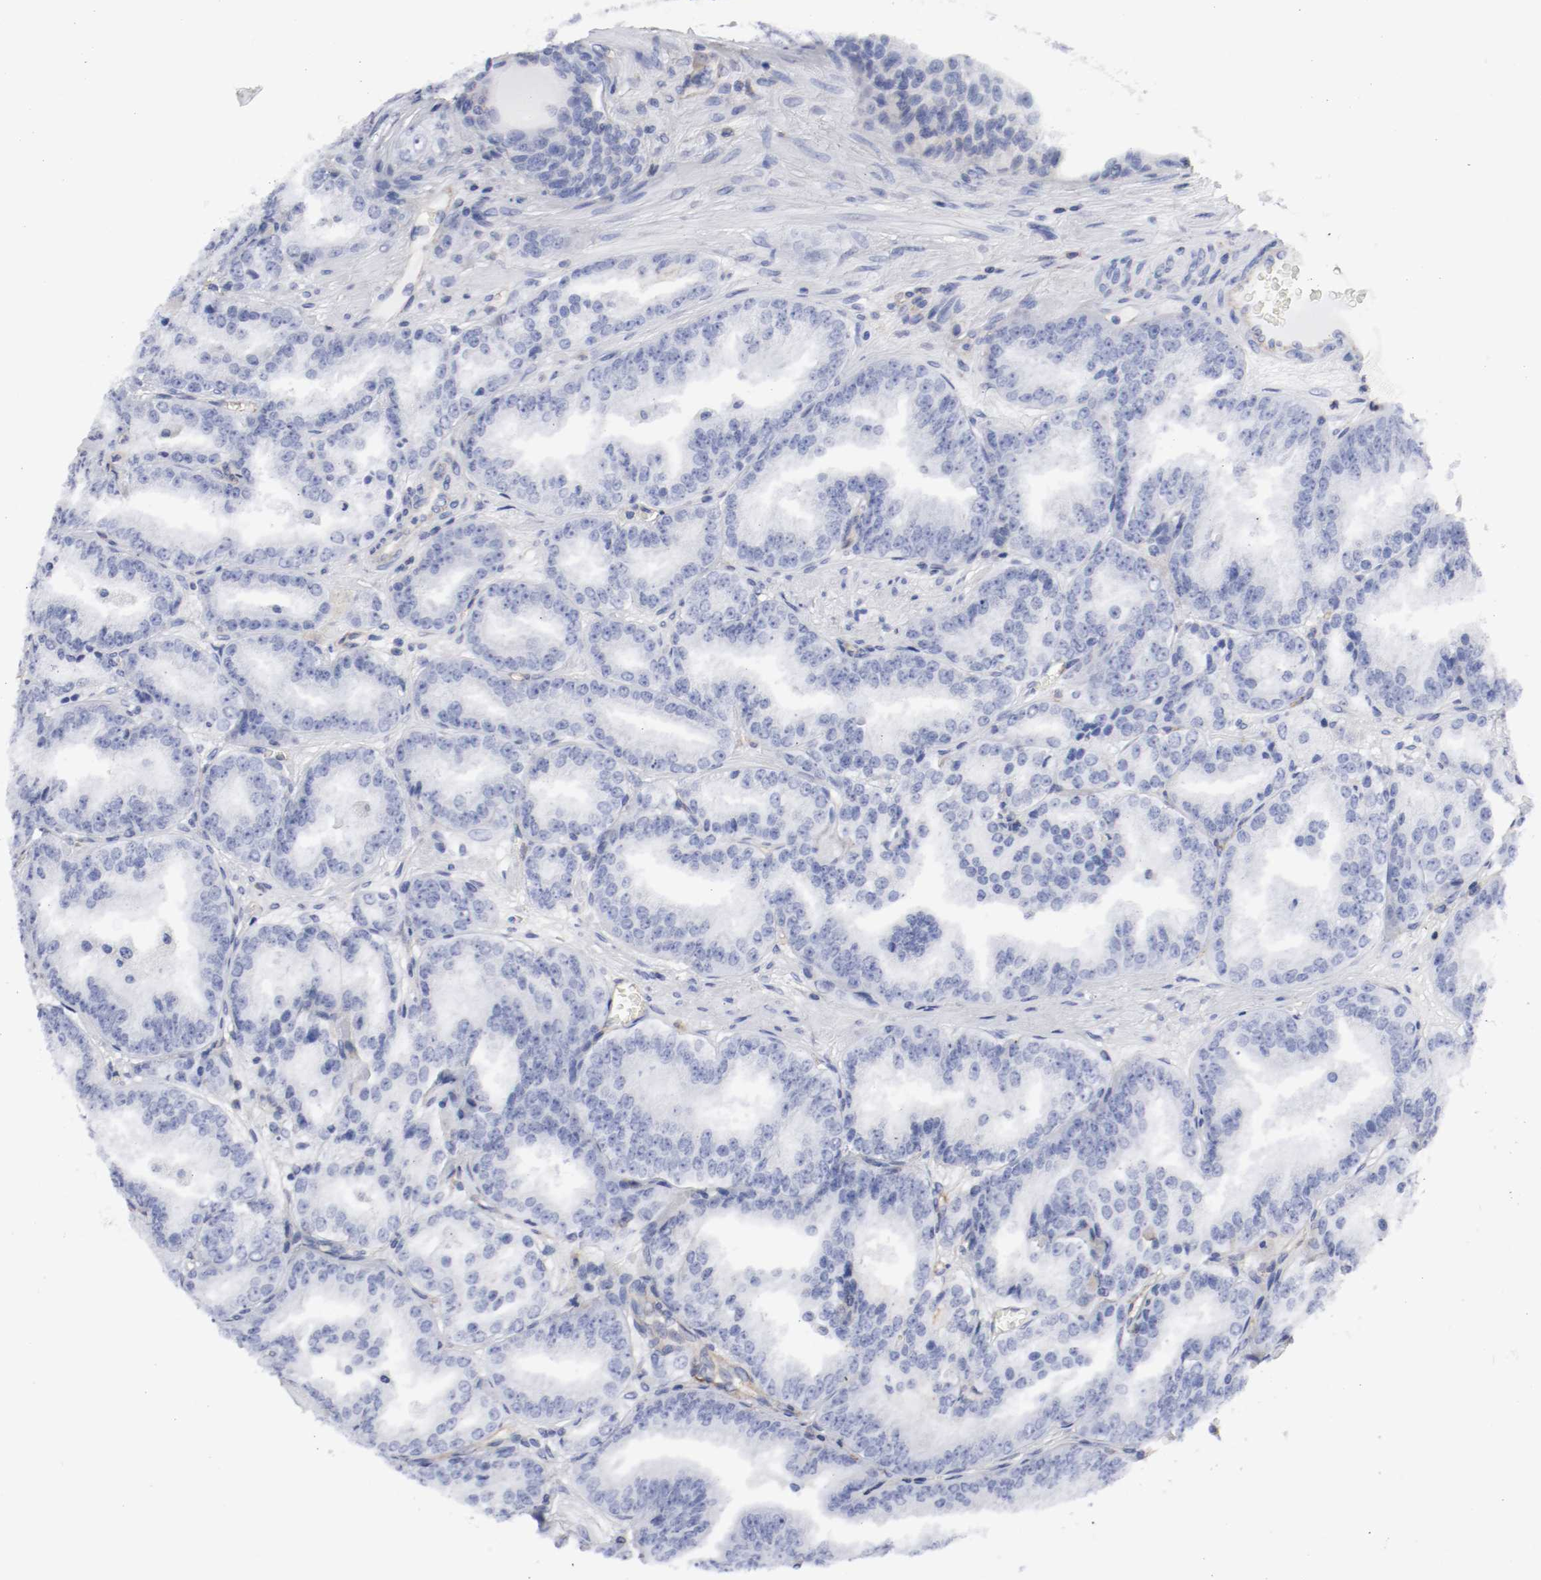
{"staining": {"intensity": "negative", "quantity": "none", "location": "none"}, "tissue": "prostate cancer", "cell_type": "Tumor cells", "image_type": "cancer", "snomed": [{"axis": "morphology", "description": "Adenocarcinoma, High grade"}, {"axis": "topography", "description": "Prostate"}], "caption": "An immunohistochemistry (IHC) image of high-grade adenocarcinoma (prostate) is shown. There is no staining in tumor cells of high-grade adenocarcinoma (prostate).", "gene": "IFITM1", "patient": {"sex": "male", "age": 61}}